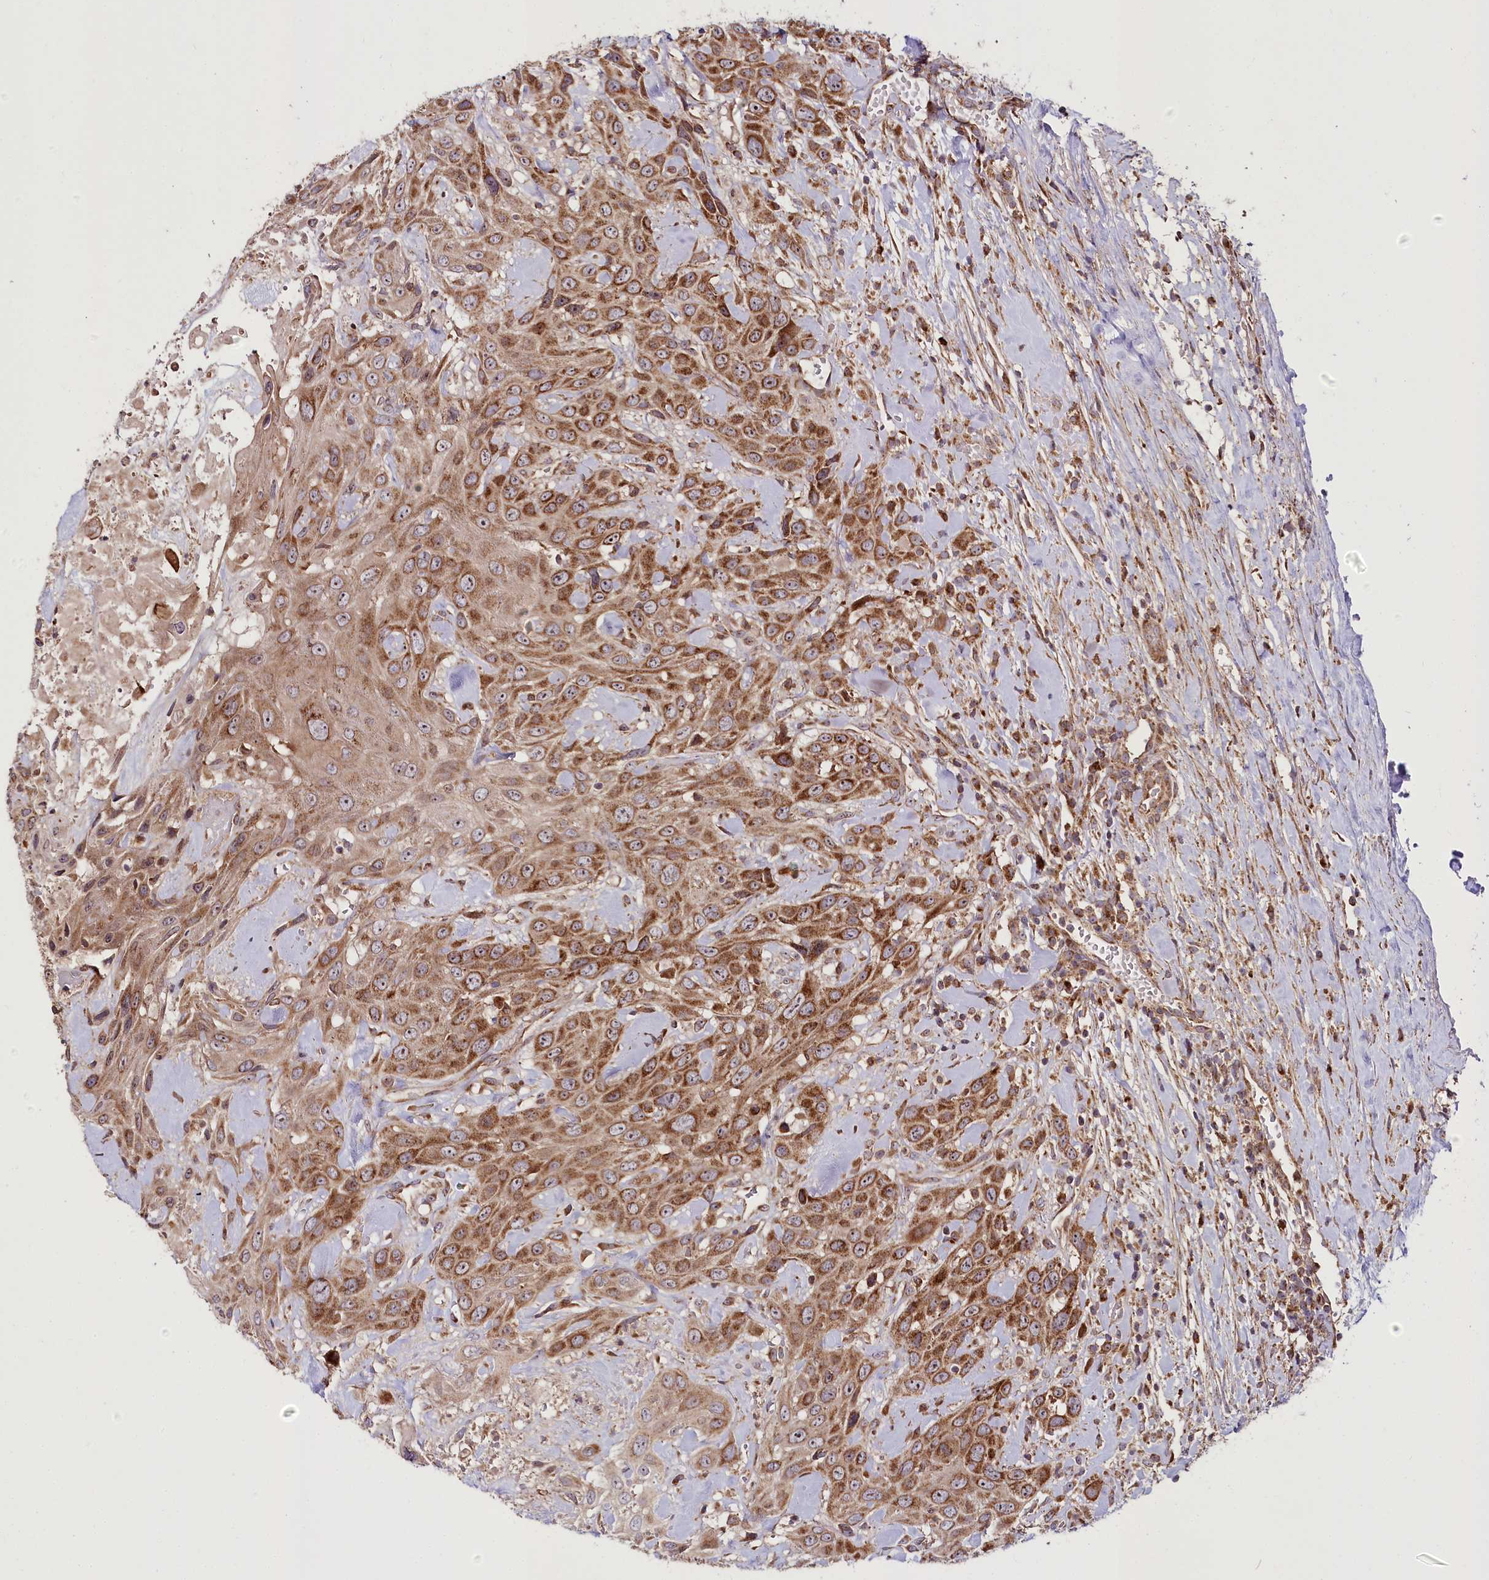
{"staining": {"intensity": "moderate", "quantity": ">75%", "location": "cytoplasmic/membranous,nuclear"}, "tissue": "head and neck cancer", "cell_type": "Tumor cells", "image_type": "cancer", "snomed": [{"axis": "morphology", "description": "Squamous cell carcinoma, NOS"}, {"axis": "topography", "description": "Head-Neck"}], "caption": "An image showing moderate cytoplasmic/membranous and nuclear positivity in approximately >75% of tumor cells in head and neck squamous cell carcinoma, as visualized by brown immunohistochemical staining.", "gene": "RAB7A", "patient": {"sex": "male", "age": 81}}